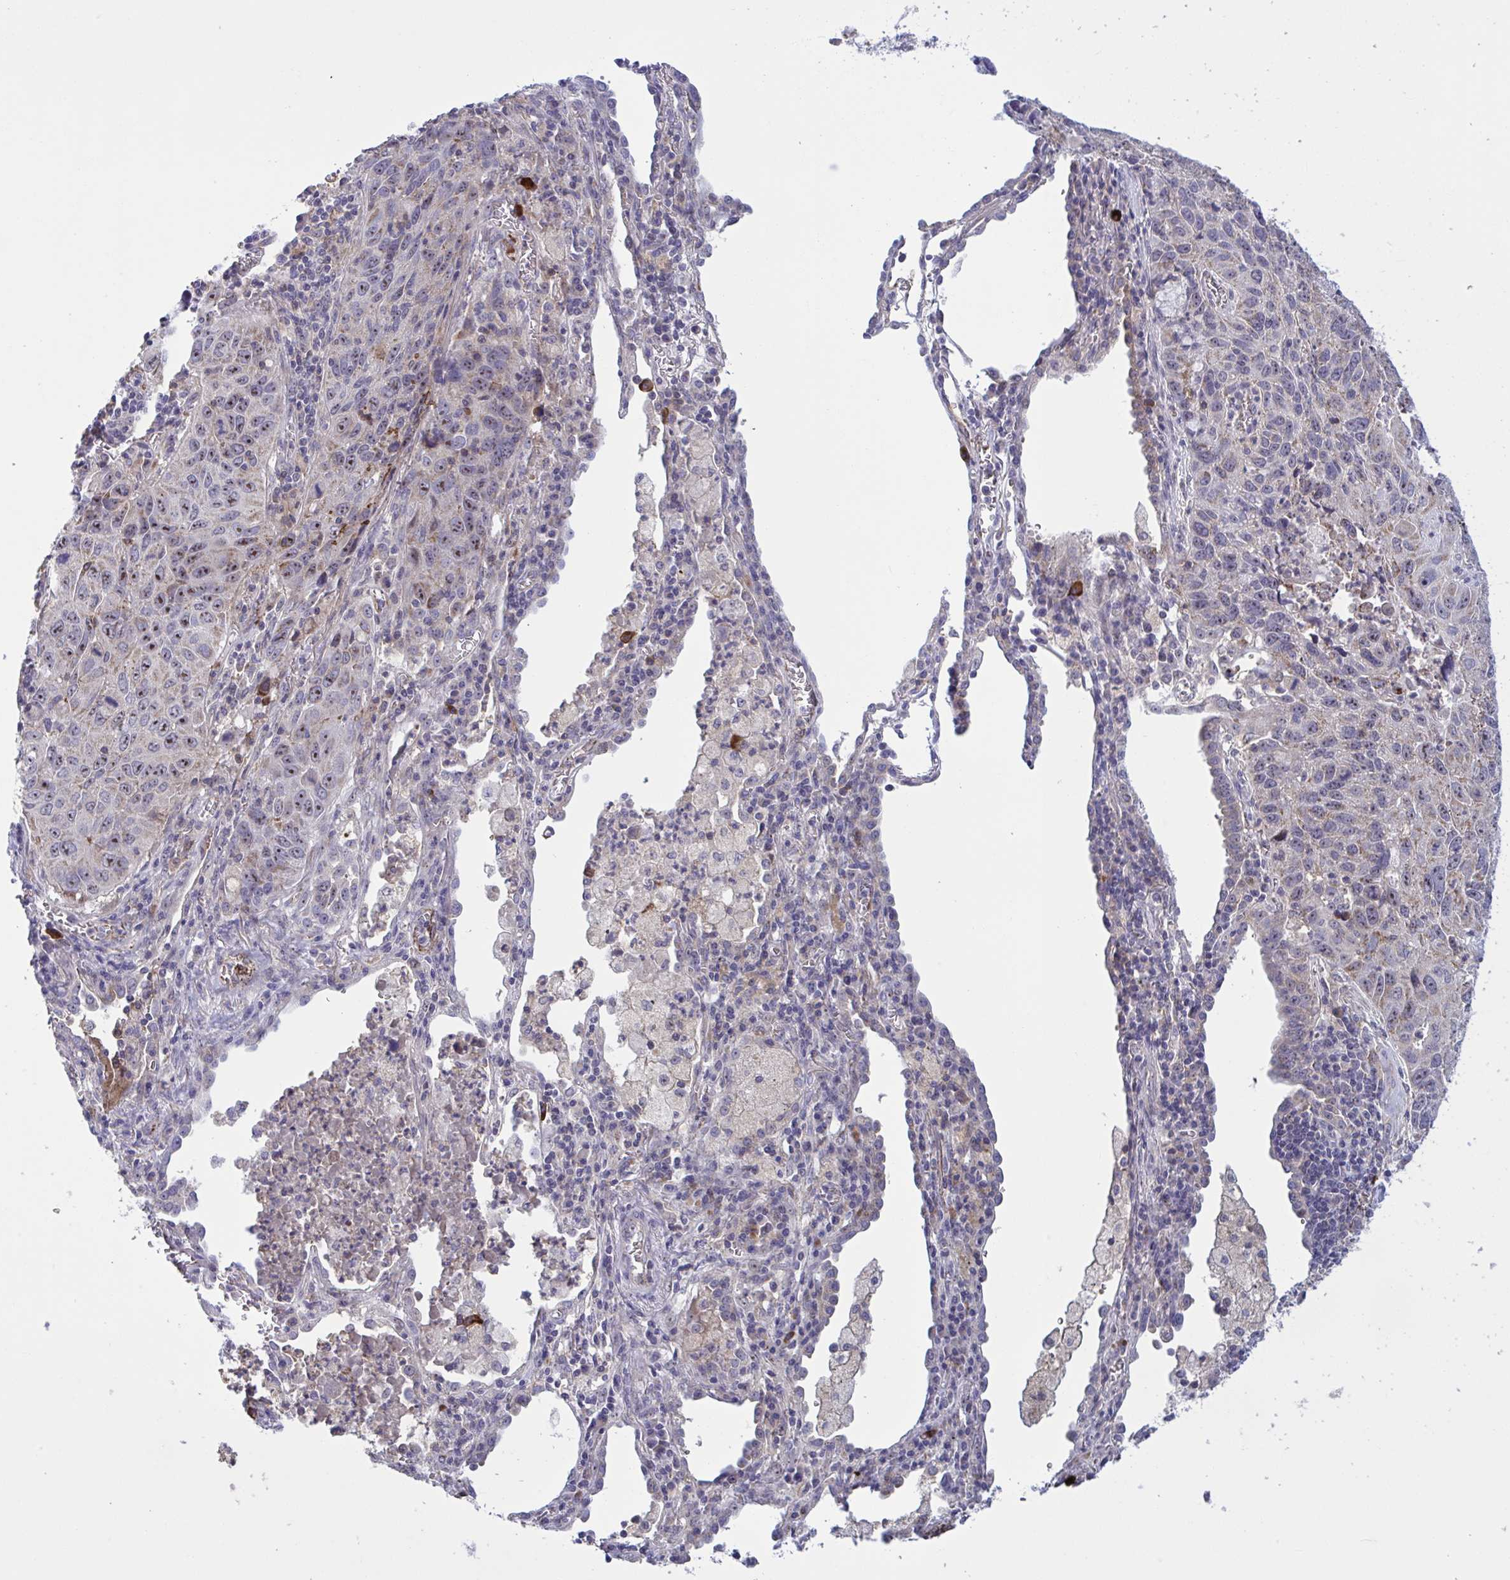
{"staining": {"intensity": "moderate", "quantity": ">75%", "location": "nuclear"}, "tissue": "lung cancer", "cell_type": "Tumor cells", "image_type": "cancer", "snomed": [{"axis": "morphology", "description": "Squamous cell carcinoma, NOS"}, {"axis": "topography", "description": "Lung"}], "caption": "Moderate nuclear staining is seen in approximately >75% of tumor cells in lung squamous cell carcinoma.", "gene": "CD101", "patient": {"sex": "female", "age": 61}}